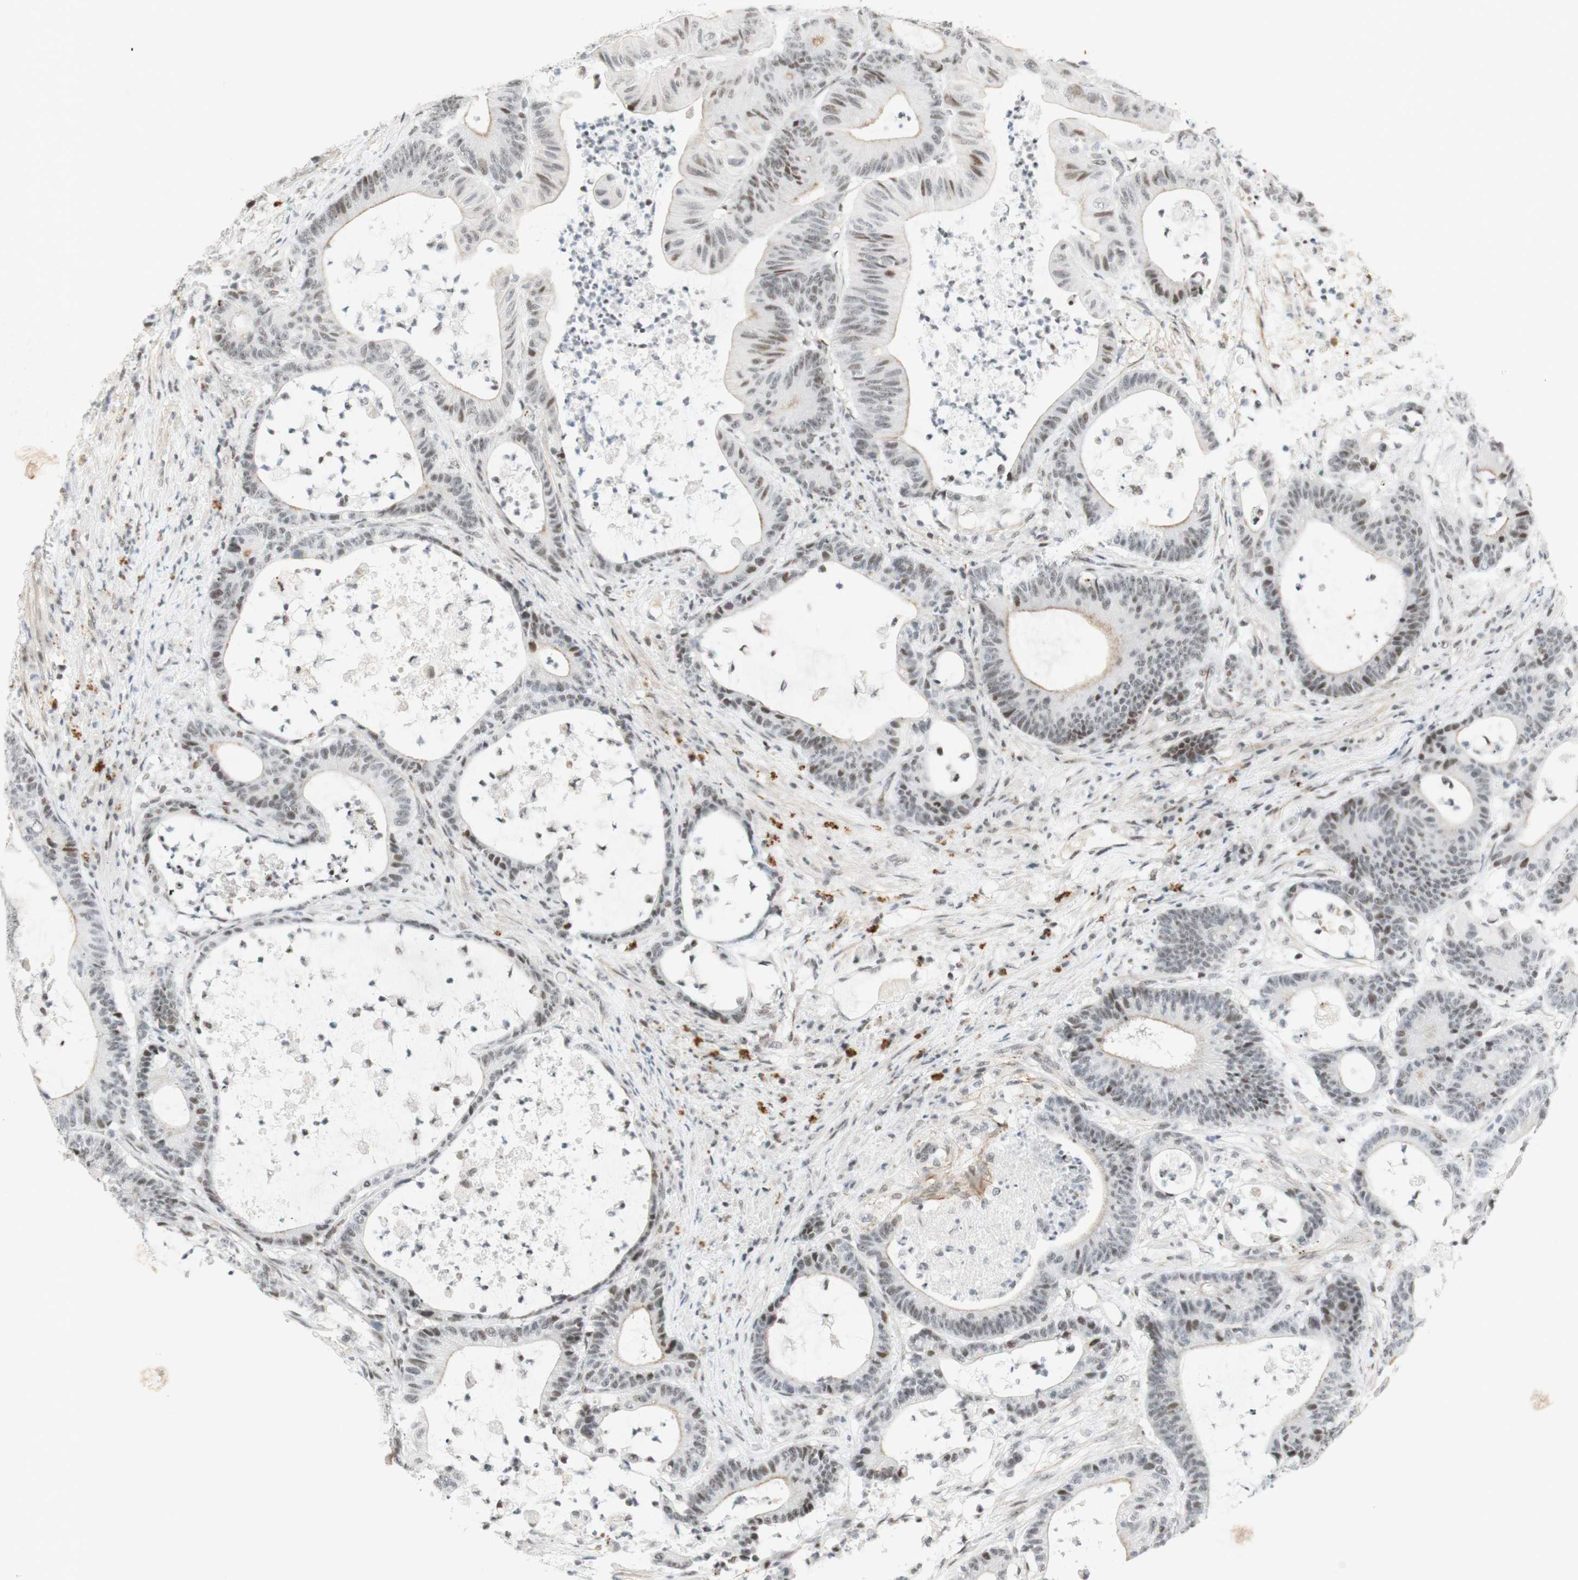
{"staining": {"intensity": "moderate", "quantity": ">75%", "location": "nuclear"}, "tissue": "colorectal cancer", "cell_type": "Tumor cells", "image_type": "cancer", "snomed": [{"axis": "morphology", "description": "Adenocarcinoma, NOS"}, {"axis": "topography", "description": "Colon"}], "caption": "A medium amount of moderate nuclear expression is appreciated in about >75% of tumor cells in adenocarcinoma (colorectal) tissue. (Brightfield microscopy of DAB IHC at high magnification).", "gene": "IRF1", "patient": {"sex": "female", "age": 84}}